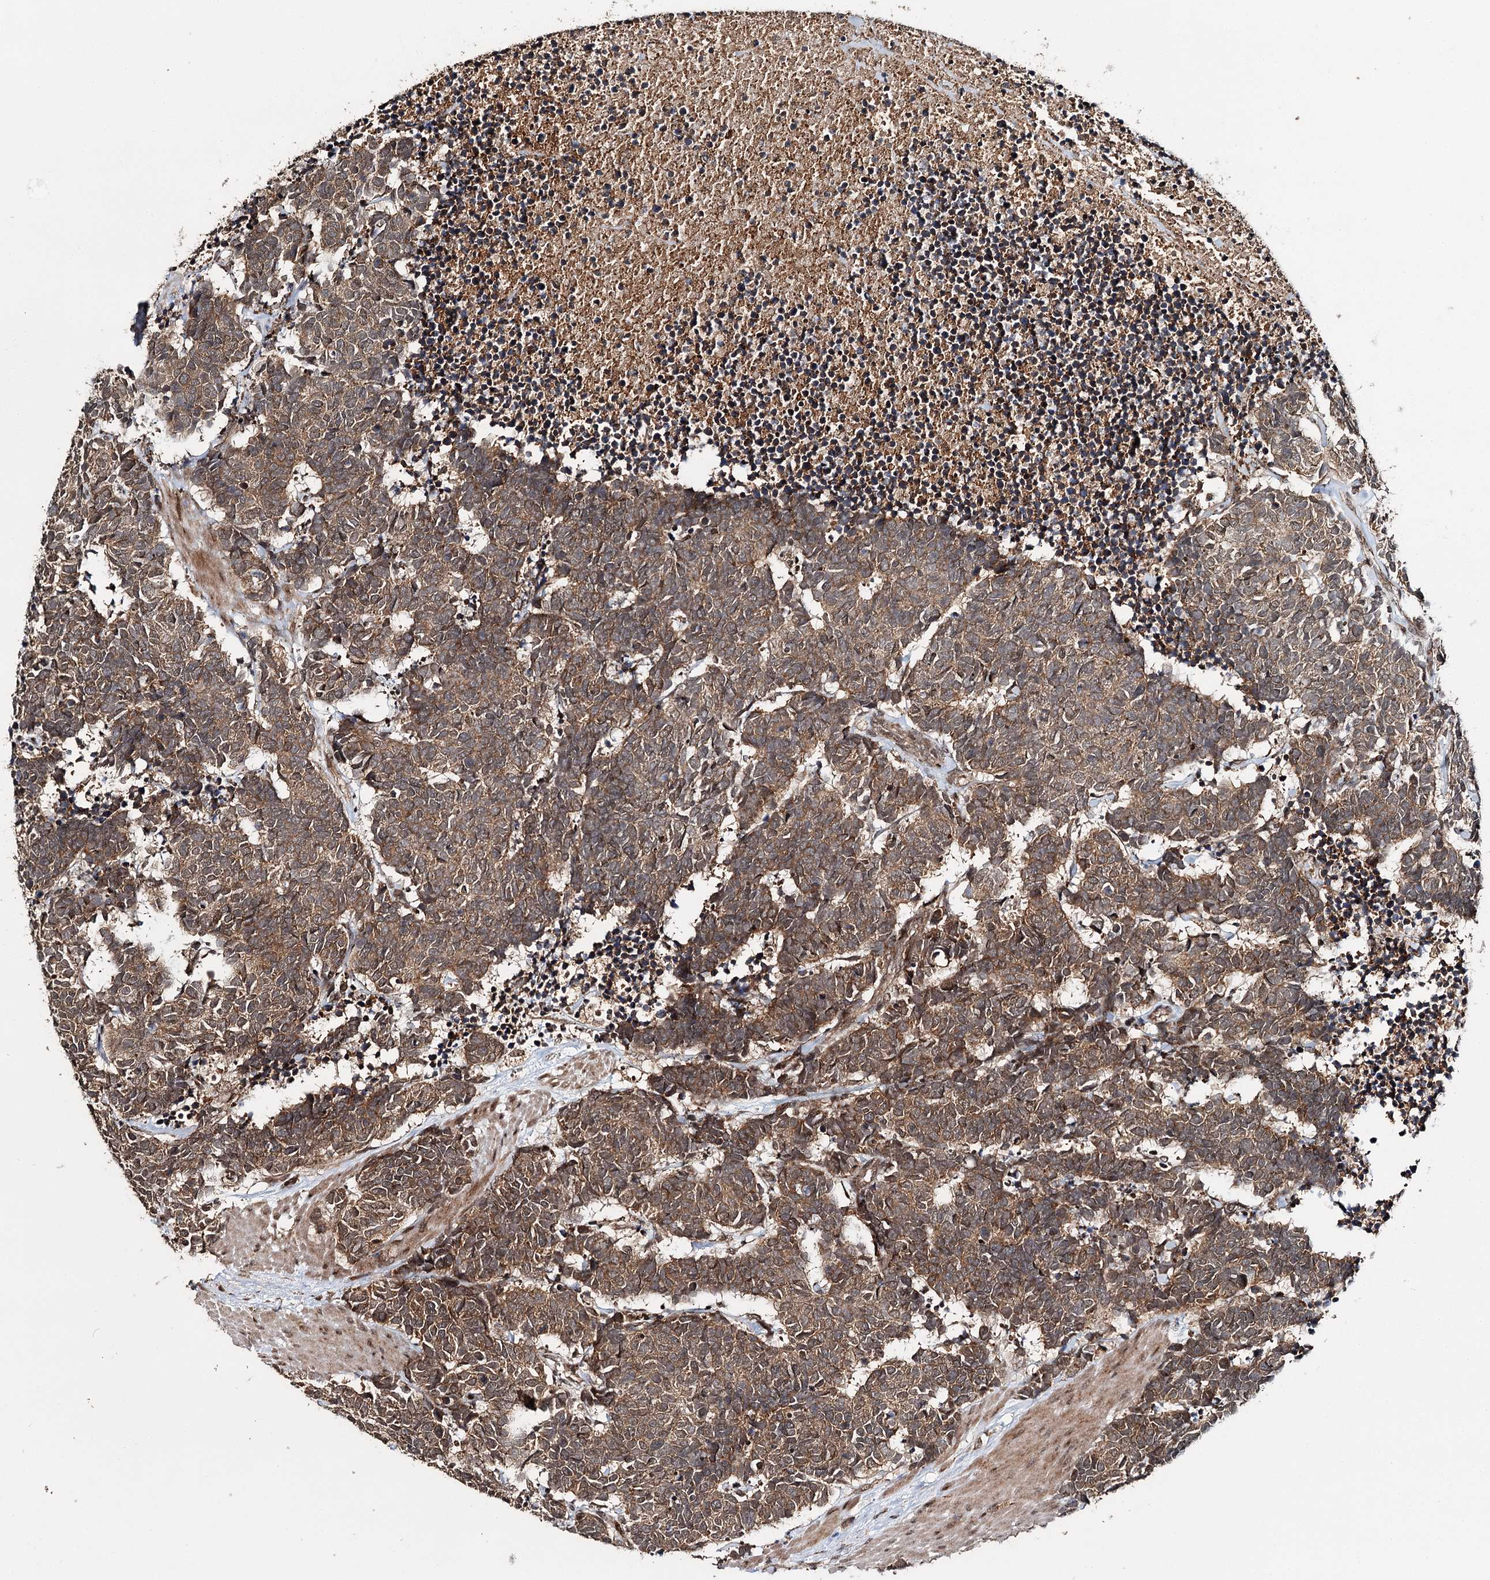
{"staining": {"intensity": "moderate", "quantity": ">75%", "location": "cytoplasmic/membranous"}, "tissue": "carcinoid", "cell_type": "Tumor cells", "image_type": "cancer", "snomed": [{"axis": "morphology", "description": "Carcinoma, NOS"}, {"axis": "morphology", "description": "Carcinoid, malignant, NOS"}, {"axis": "topography", "description": "Urinary bladder"}], "caption": "Immunohistochemistry (IHC) micrograph of carcinoid (malignant) stained for a protein (brown), which displays medium levels of moderate cytoplasmic/membranous positivity in approximately >75% of tumor cells.", "gene": "ZNRF3", "patient": {"sex": "male", "age": 57}}